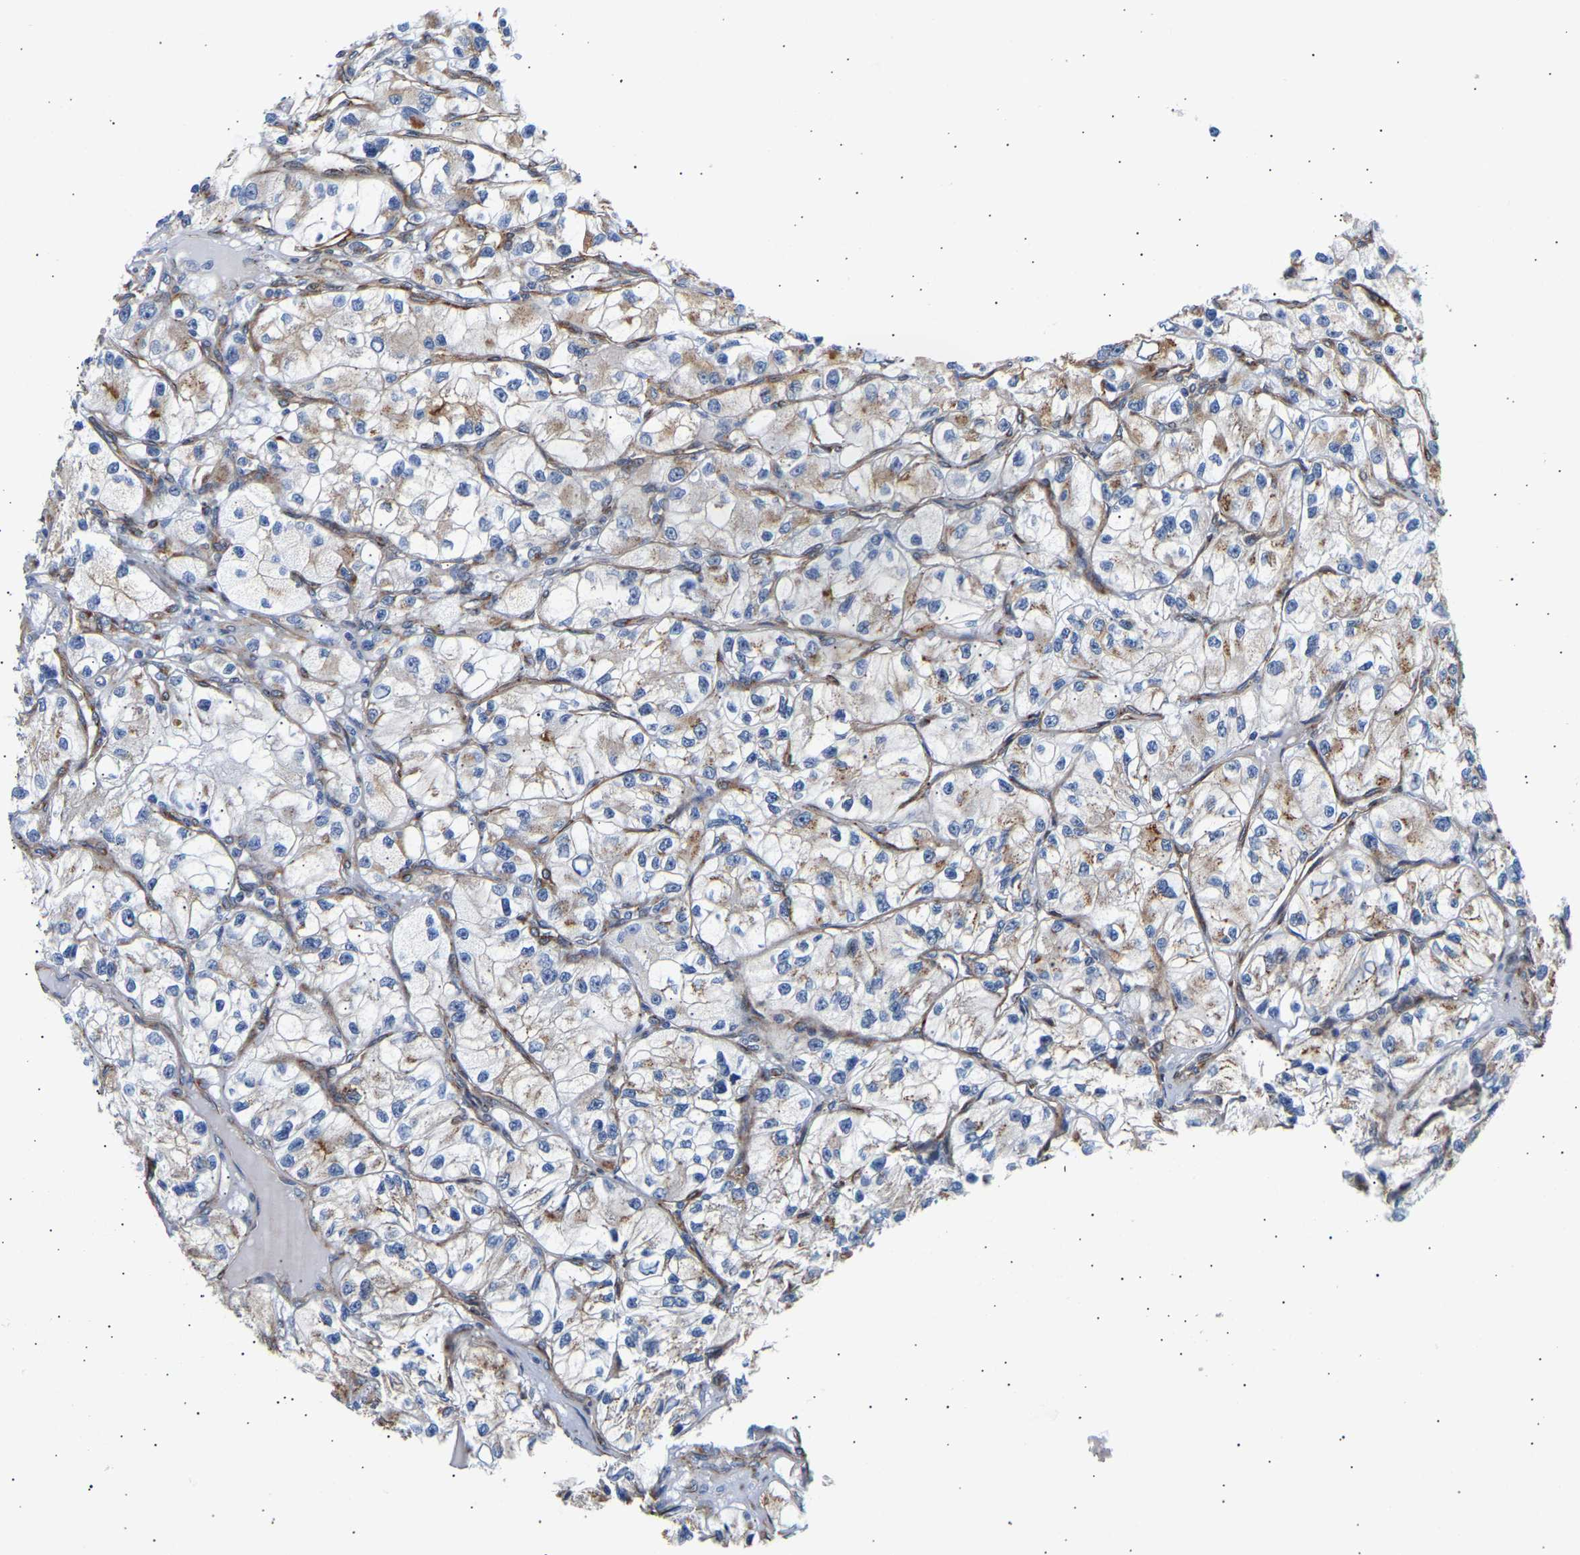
{"staining": {"intensity": "weak", "quantity": "25%-75%", "location": "cytoplasmic/membranous"}, "tissue": "renal cancer", "cell_type": "Tumor cells", "image_type": "cancer", "snomed": [{"axis": "morphology", "description": "Adenocarcinoma, NOS"}, {"axis": "topography", "description": "Kidney"}], "caption": "This photomicrograph shows renal adenocarcinoma stained with immunohistochemistry to label a protein in brown. The cytoplasmic/membranous of tumor cells show weak positivity for the protein. Nuclei are counter-stained blue.", "gene": "IGFBP7", "patient": {"sex": "female", "age": 57}}